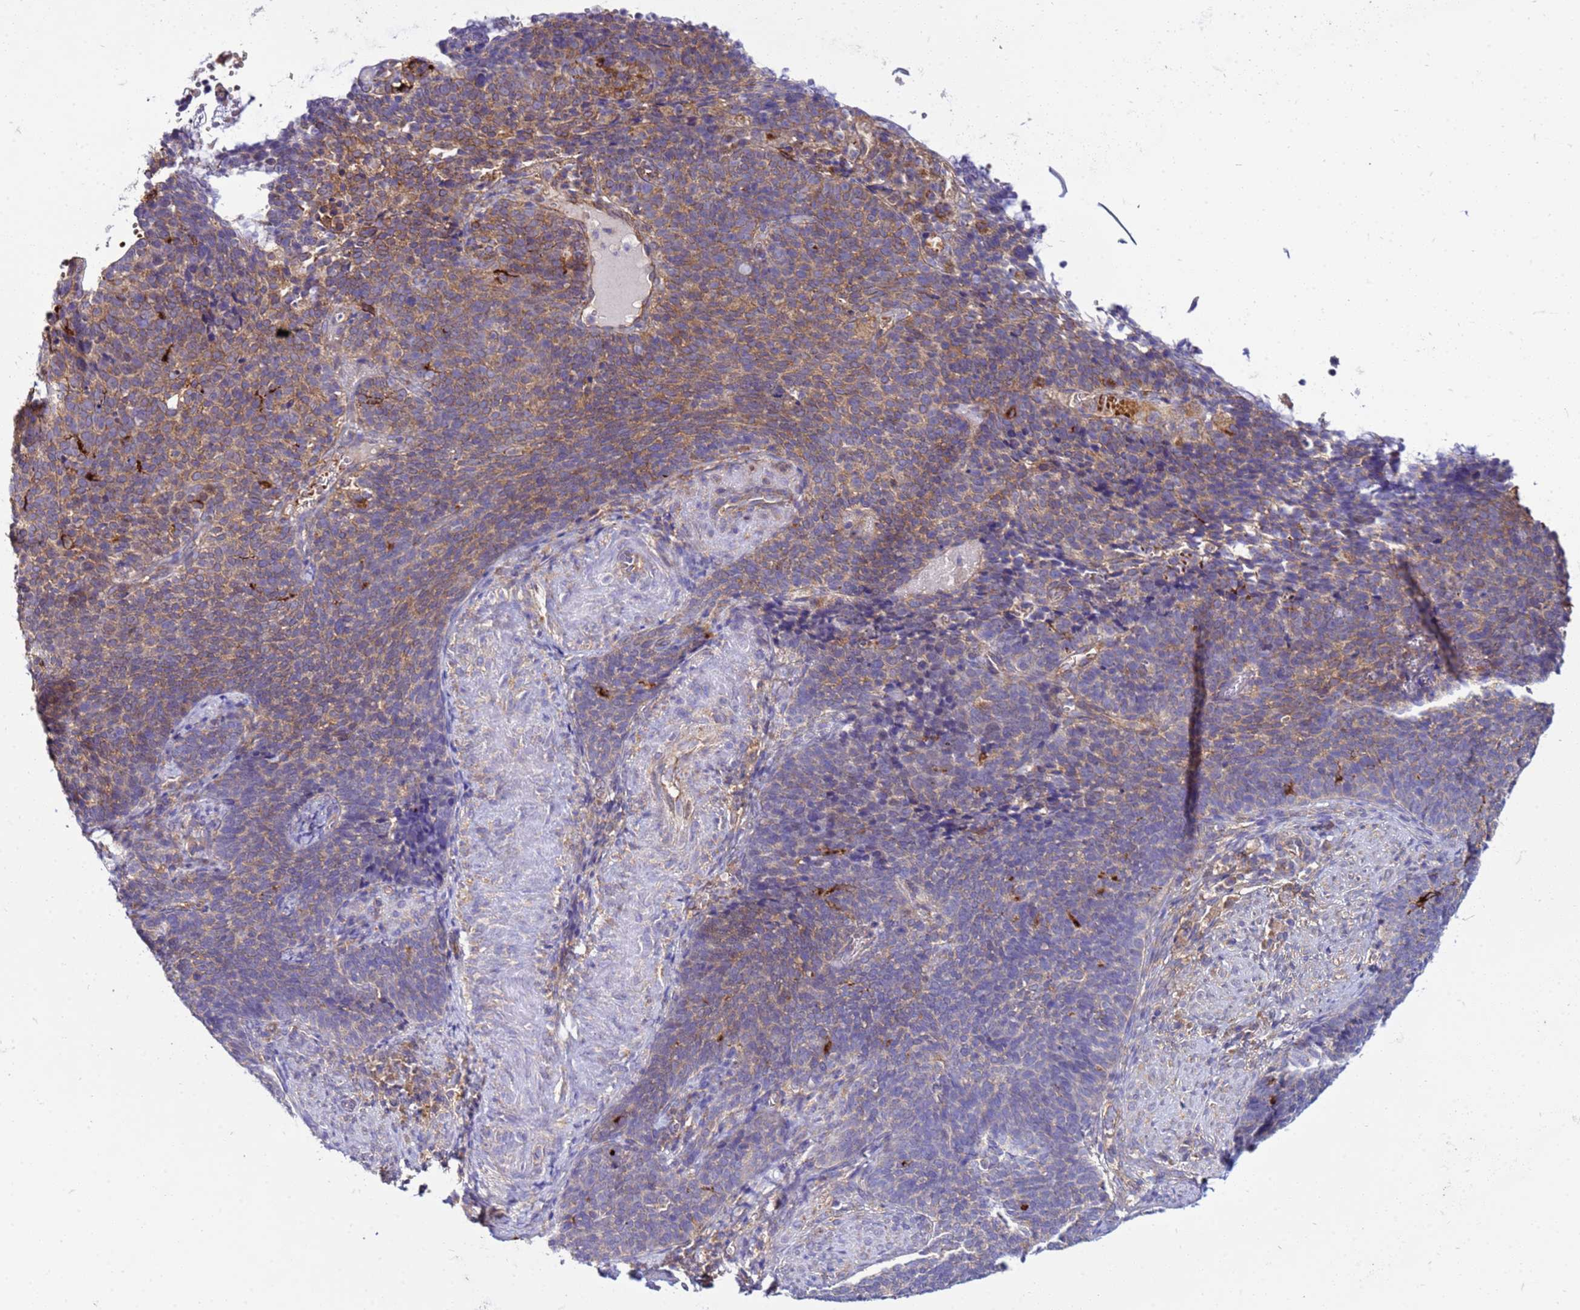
{"staining": {"intensity": "moderate", "quantity": "25%-75%", "location": "cytoplasmic/membranous"}, "tissue": "cervical cancer", "cell_type": "Tumor cells", "image_type": "cancer", "snomed": [{"axis": "morphology", "description": "Normal tissue, NOS"}, {"axis": "morphology", "description": "Squamous cell carcinoma, NOS"}, {"axis": "topography", "description": "Cervix"}], "caption": "Moderate cytoplasmic/membranous protein expression is appreciated in approximately 25%-75% of tumor cells in squamous cell carcinoma (cervical).", "gene": "PKD1", "patient": {"sex": "female", "age": 39}}